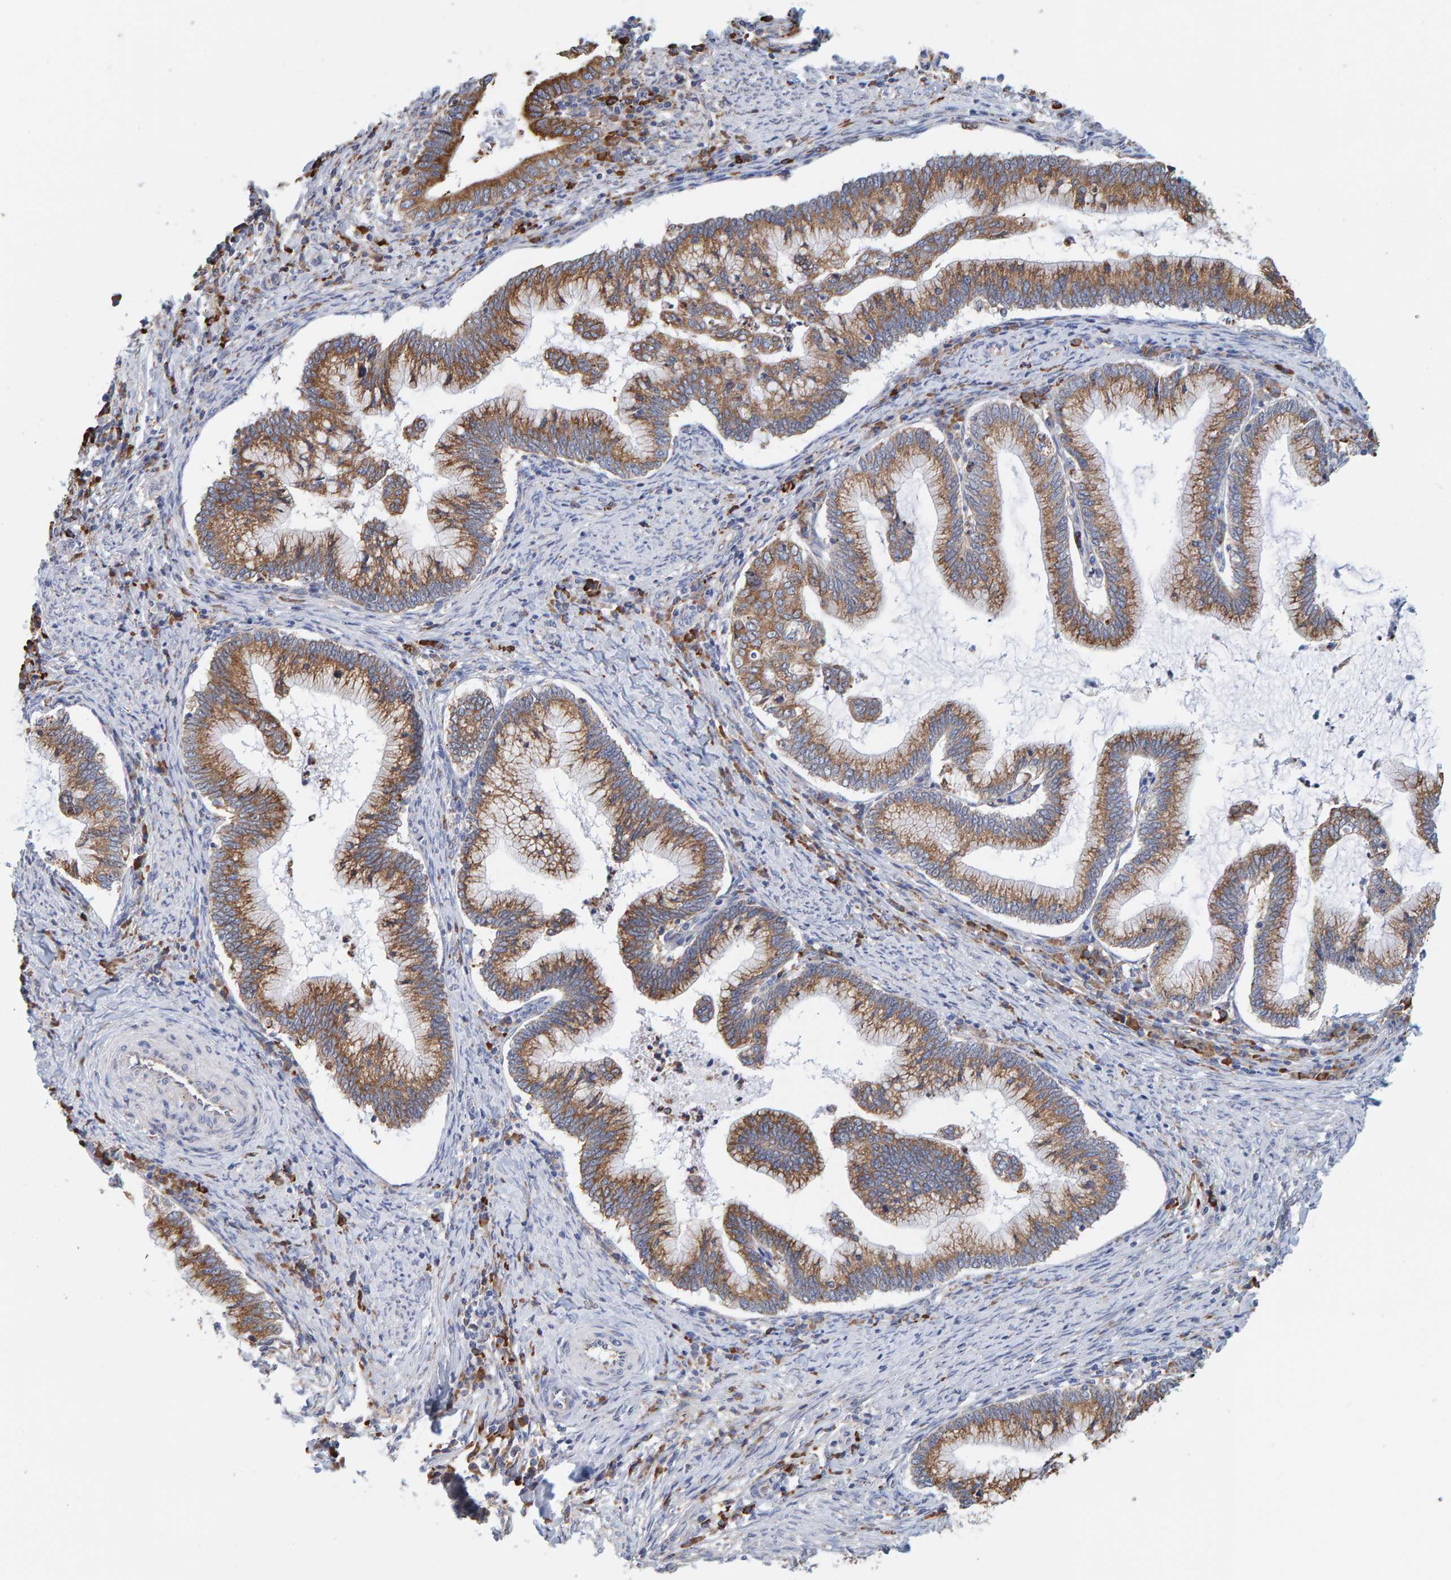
{"staining": {"intensity": "moderate", "quantity": ">75%", "location": "cytoplasmic/membranous"}, "tissue": "cervical cancer", "cell_type": "Tumor cells", "image_type": "cancer", "snomed": [{"axis": "morphology", "description": "Adenocarcinoma, NOS"}, {"axis": "topography", "description": "Cervix"}], "caption": "Immunohistochemistry (IHC) staining of cervical cancer (adenocarcinoma), which demonstrates medium levels of moderate cytoplasmic/membranous expression in approximately >75% of tumor cells indicating moderate cytoplasmic/membranous protein expression. The staining was performed using DAB (brown) for protein detection and nuclei were counterstained in hematoxylin (blue).", "gene": "SGPL1", "patient": {"sex": "female", "age": 36}}